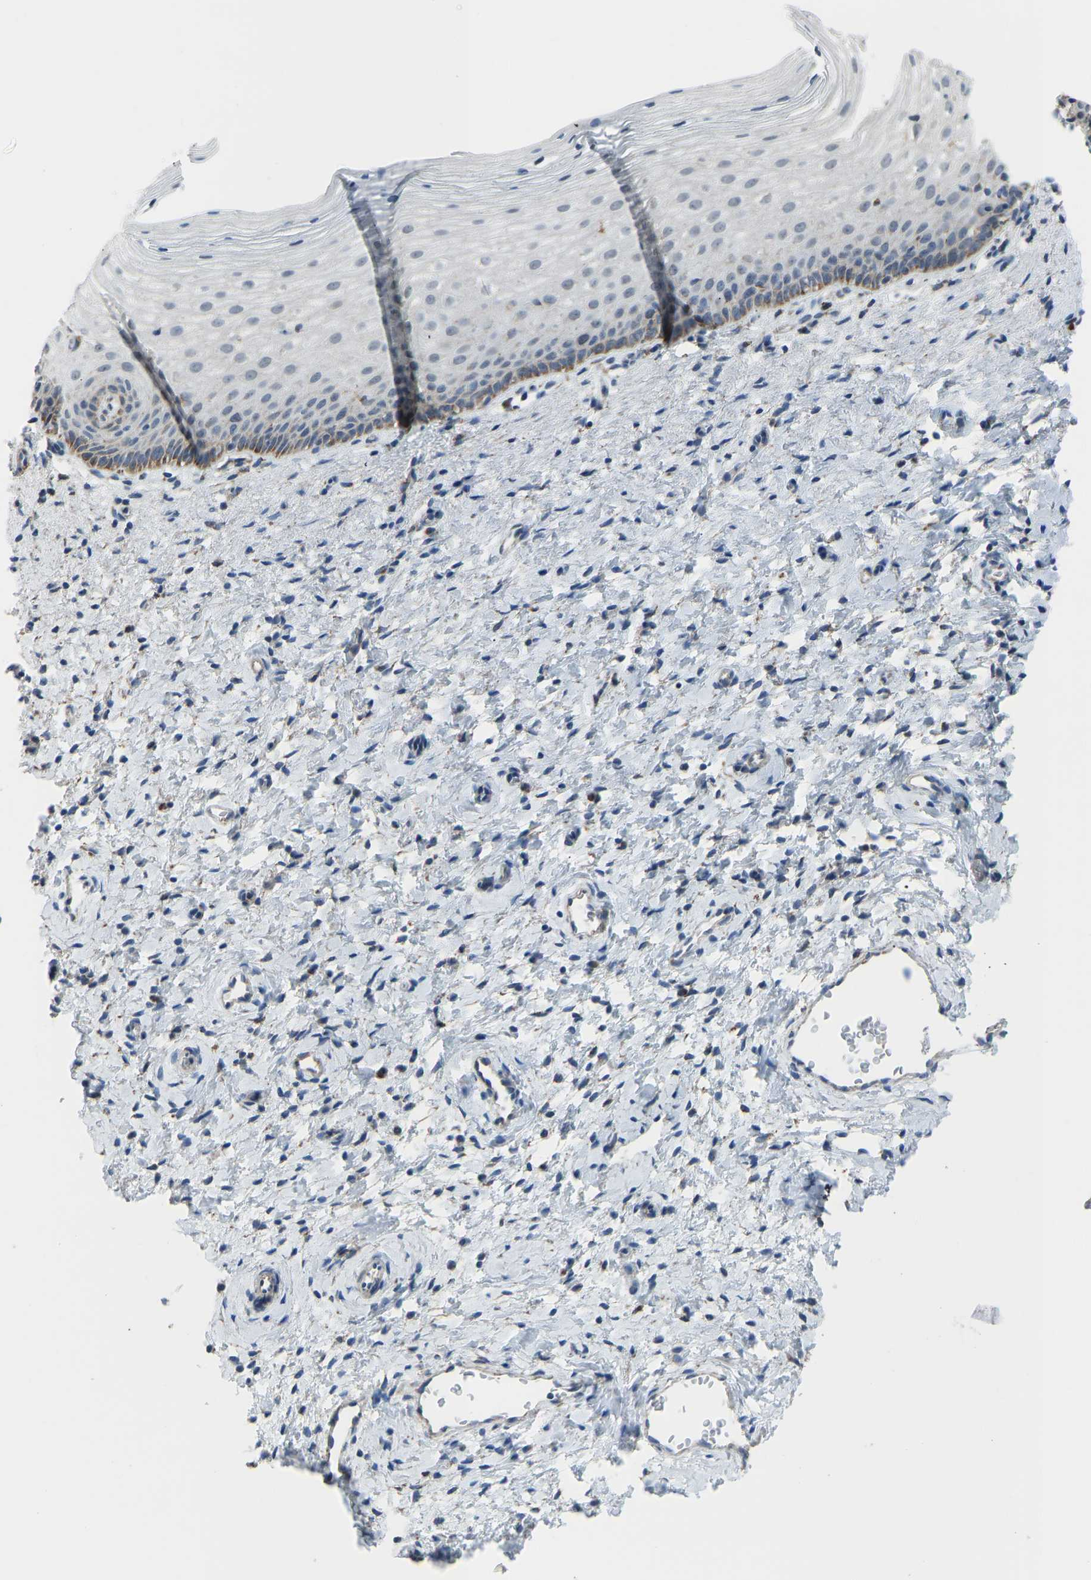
{"staining": {"intensity": "moderate", "quantity": ">75%", "location": "cytoplasmic/membranous"}, "tissue": "cervix", "cell_type": "Glandular cells", "image_type": "normal", "snomed": [{"axis": "morphology", "description": "Normal tissue, NOS"}, {"axis": "topography", "description": "Cervix"}], "caption": "Immunohistochemistry (DAB) staining of unremarkable human cervix reveals moderate cytoplasmic/membranous protein staining in about >75% of glandular cells. (DAB = brown stain, brightfield microscopy at high magnification).", "gene": "SMIM20", "patient": {"sex": "female", "age": 72}}